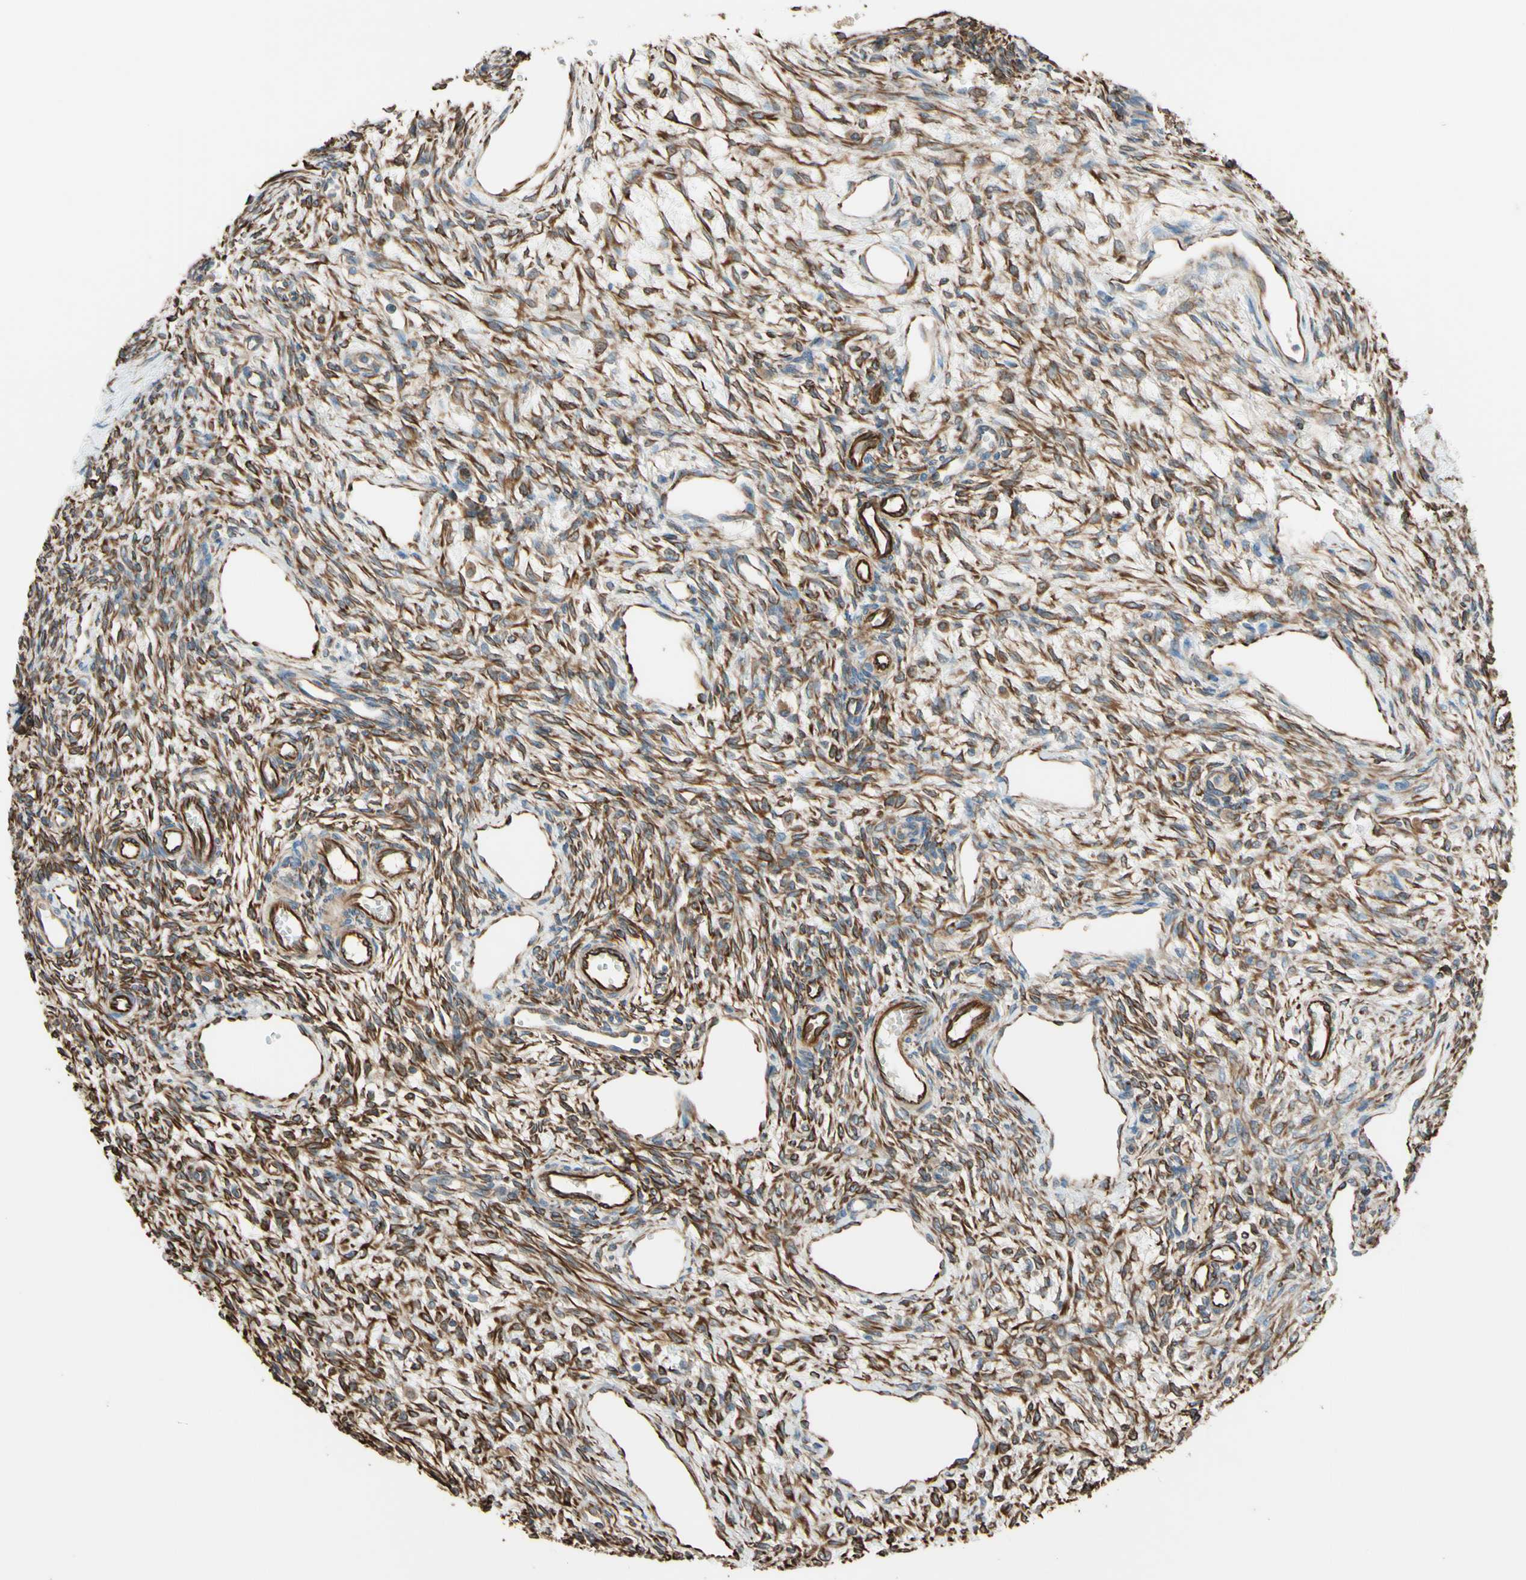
{"staining": {"intensity": "moderate", "quantity": "25%-75%", "location": "cytoplasmic/membranous"}, "tissue": "ovary", "cell_type": "Ovarian stroma cells", "image_type": "normal", "snomed": [{"axis": "morphology", "description": "Normal tissue, NOS"}, {"axis": "topography", "description": "Ovary"}], "caption": "A histopathology image of human ovary stained for a protein shows moderate cytoplasmic/membranous brown staining in ovarian stroma cells.", "gene": "TRAF2", "patient": {"sex": "female", "age": 33}}